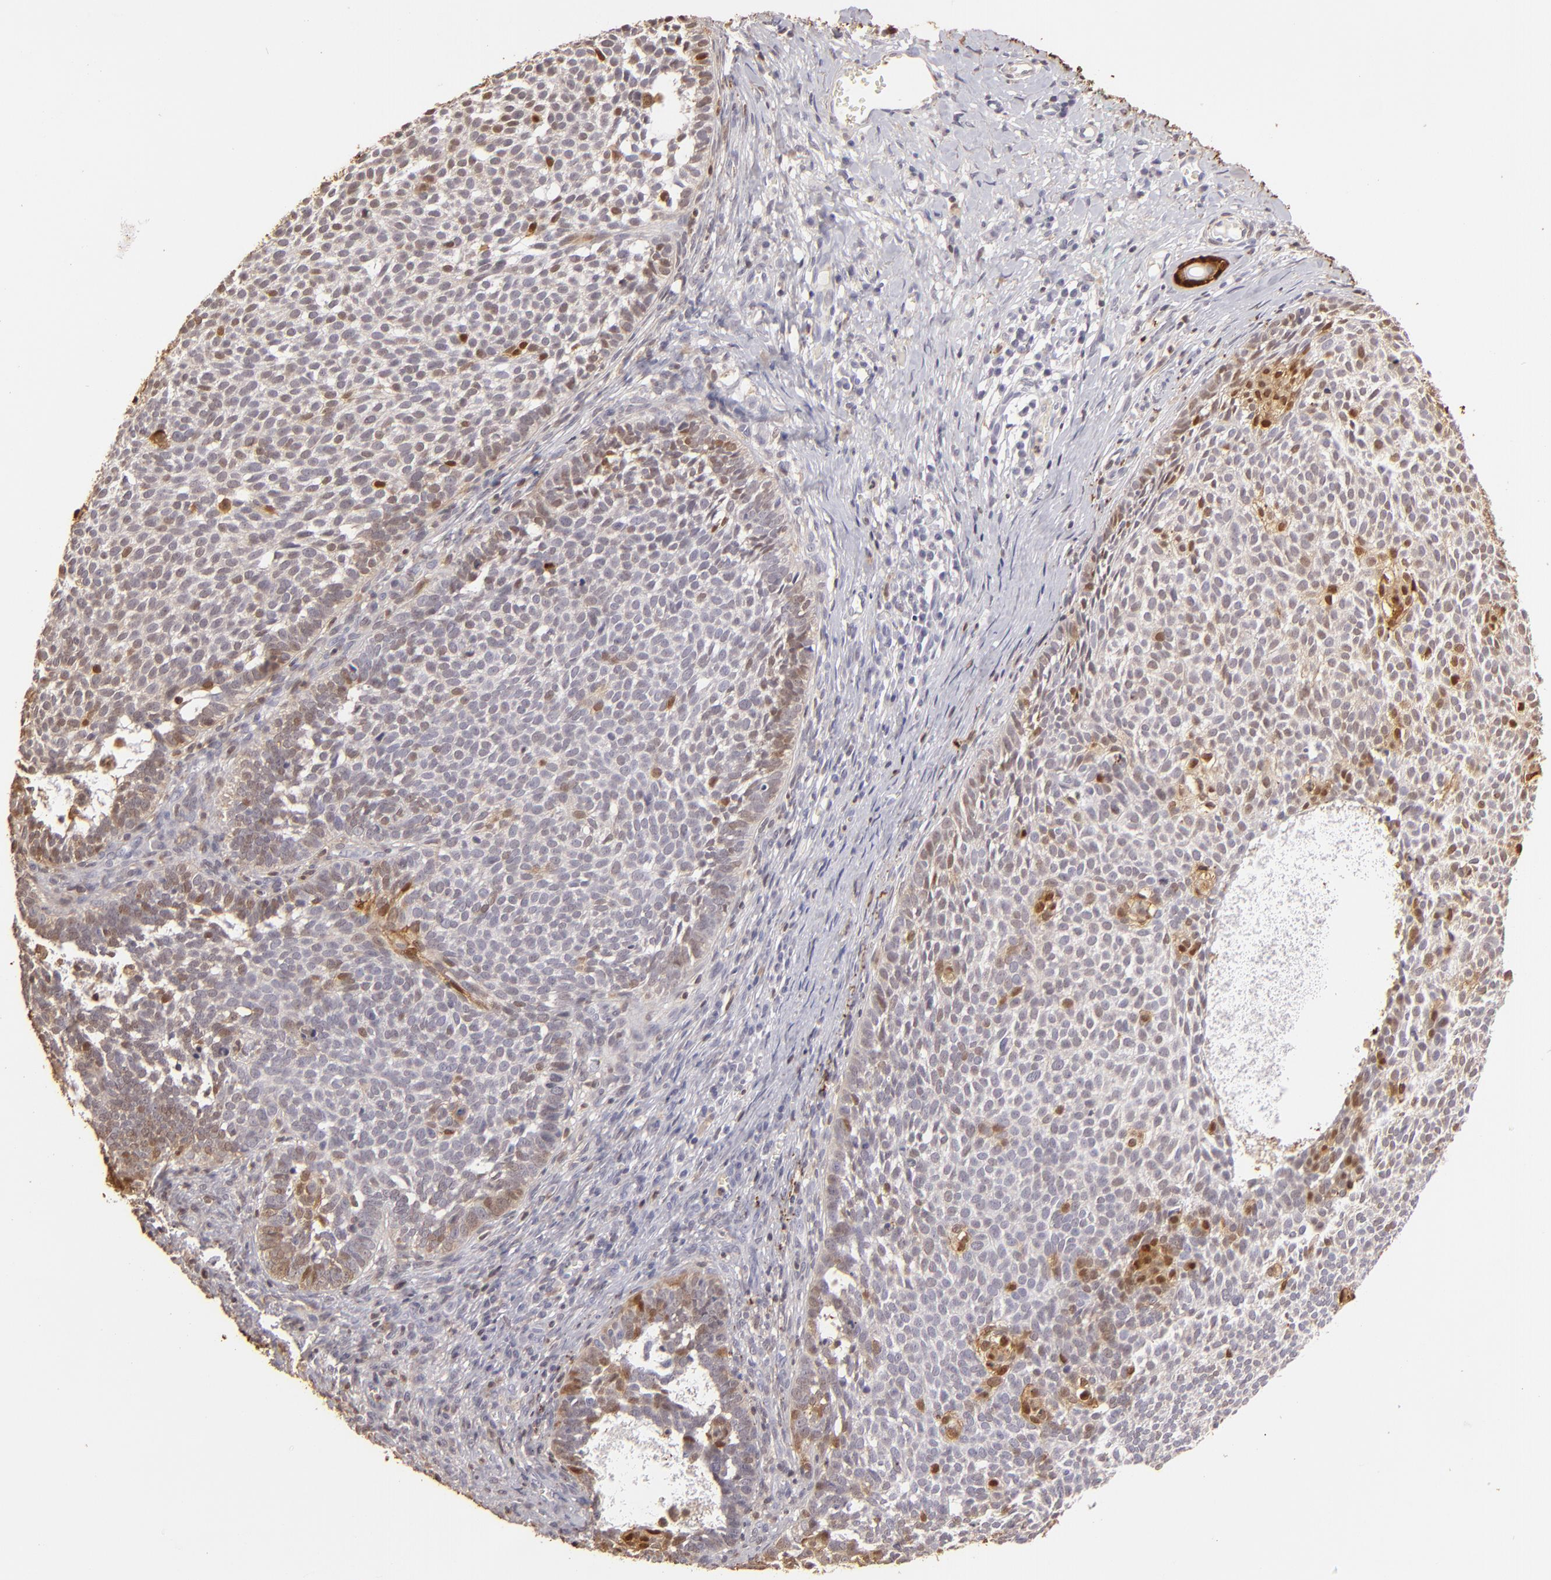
{"staining": {"intensity": "moderate", "quantity": ">75%", "location": "cytoplasmic/membranous,nuclear"}, "tissue": "skin cancer", "cell_type": "Tumor cells", "image_type": "cancer", "snomed": [{"axis": "morphology", "description": "Basal cell carcinoma"}, {"axis": "topography", "description": "Skin"}], "caption": "Skin cancer (basal cell carcinoma) was stained to show a protein in brown. There is medium levels of moderate cytoplasmic/membranous and nuclear positivity in about >75% of tumor cells. The staining was performed using DAB (3,3'-diaminobenzidine), with brown indicating positive protein expression. Nuclei are stained blue with hematoxylin.", "gene": "S100A2", "patient": {"sex": "male", "age": 63}}